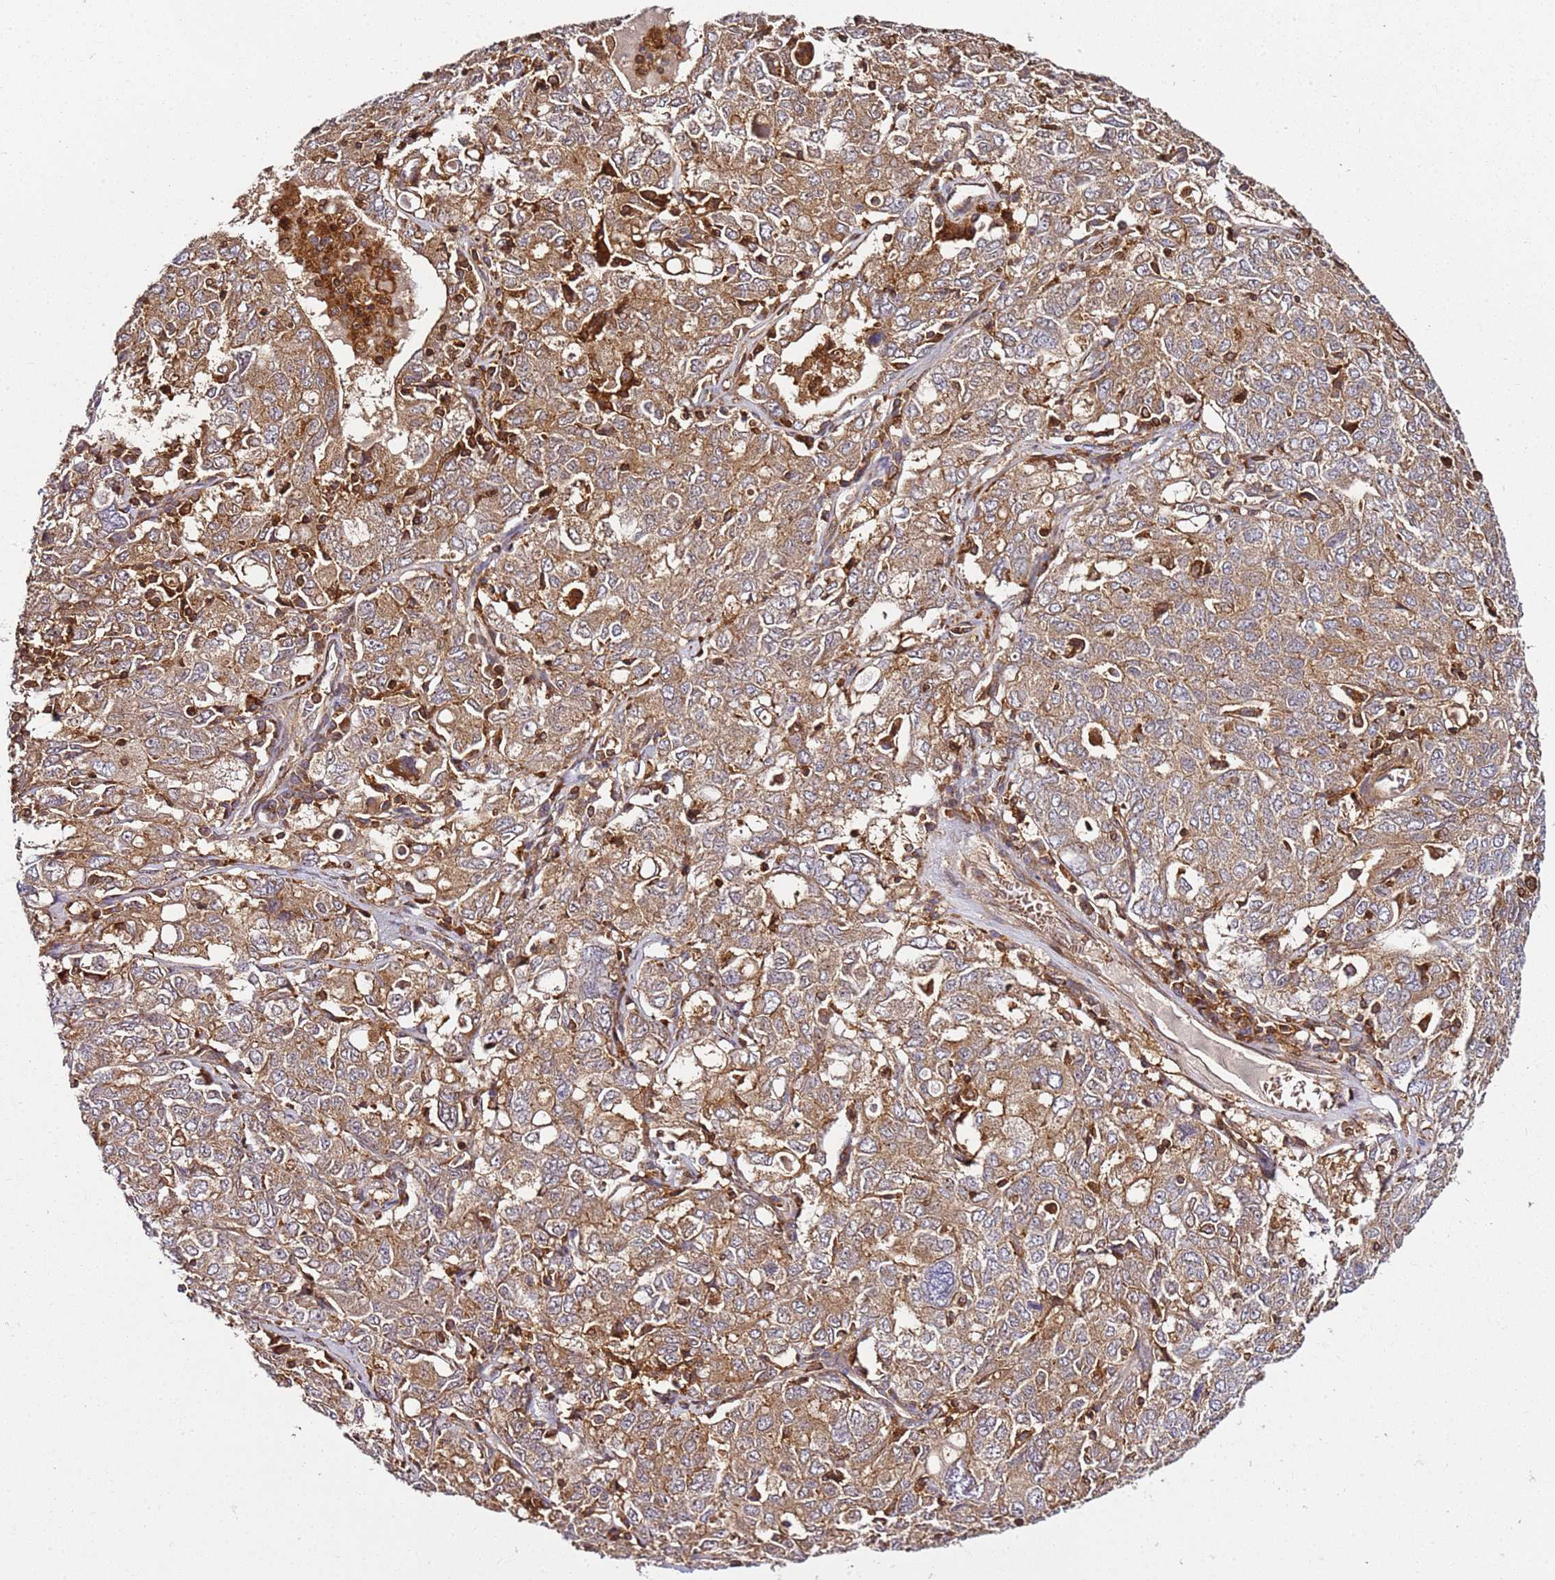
{"staining": {"intensity": "moderate", "quantity": ">75%", "location": "cytoplasmic/membranous"}, "tissue": "ovarian cancer", "cell_type": "Tumor cells", "image_type": "cancer", "snomed": [{"axis": "morphology", "description": "Carcinoma, endometroid"}, {"axis": "topography", "description": "Ovary"}], "caption": "DAB (3,3'-diaminobenzidine) immunohistochemical staining of human ovarian endometroid carcinoma reveals moderate cytoplasmic/membranous protein expression in approximately >75% of tumor cells.", "gene": "PRMT7", "patient": {"sex": "female", "age": 62}}